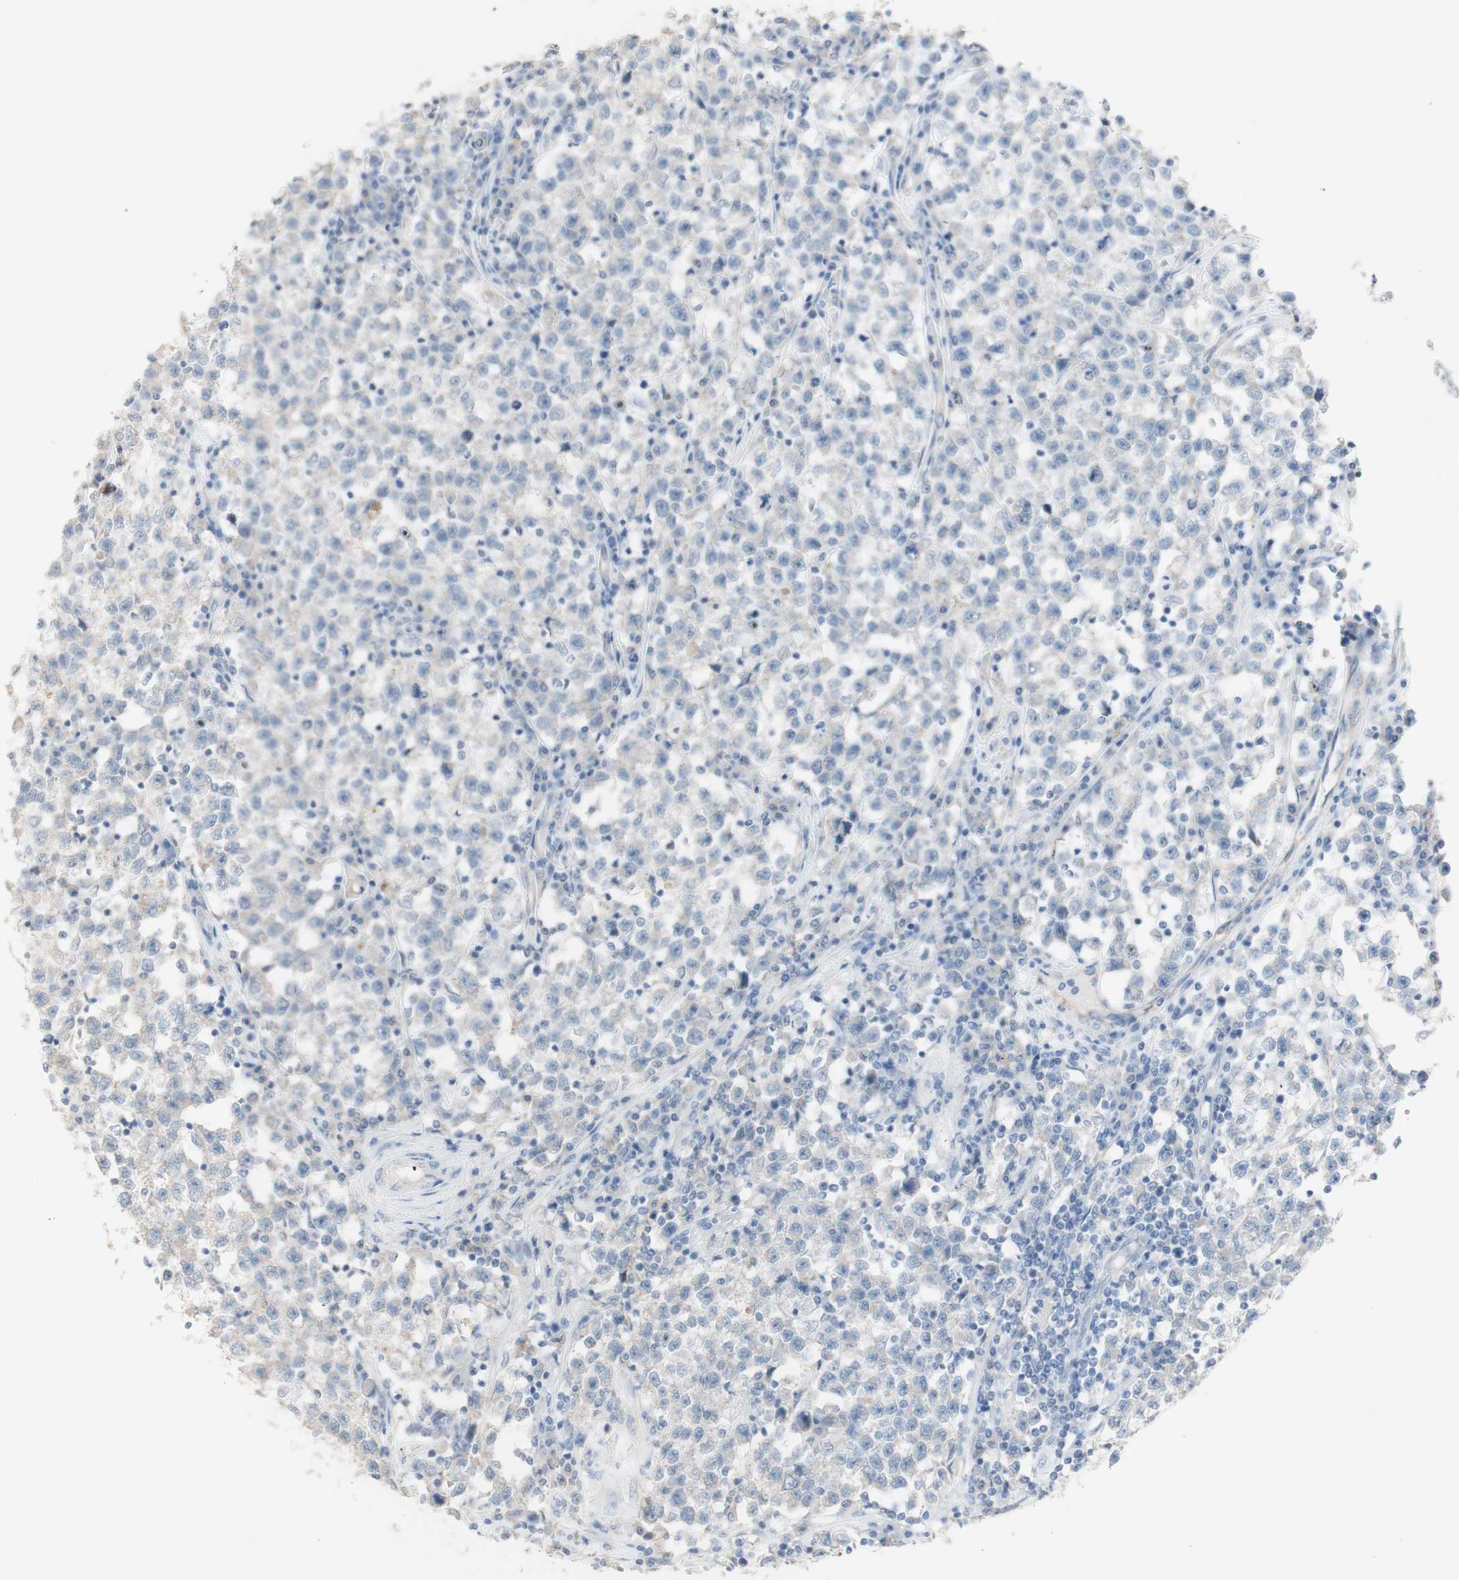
{"staining": {"intensity": "negative", "quantity": "none", "location": "none"}, "tissue": "testis cancer", "cell_type": "Tumor cells", "image_type": "cancer", "snomed": [{"axis": "morphology", "description": "Seminoma, NOS"}, {"axis": "topography", "description": "Testis"}], "caption": "A photomicrograph of testis cancer stained for a protein exhibits no brown staining in tumor cells.", "gene": "ART3", "patient": {"sex": "male", "age": 22}}